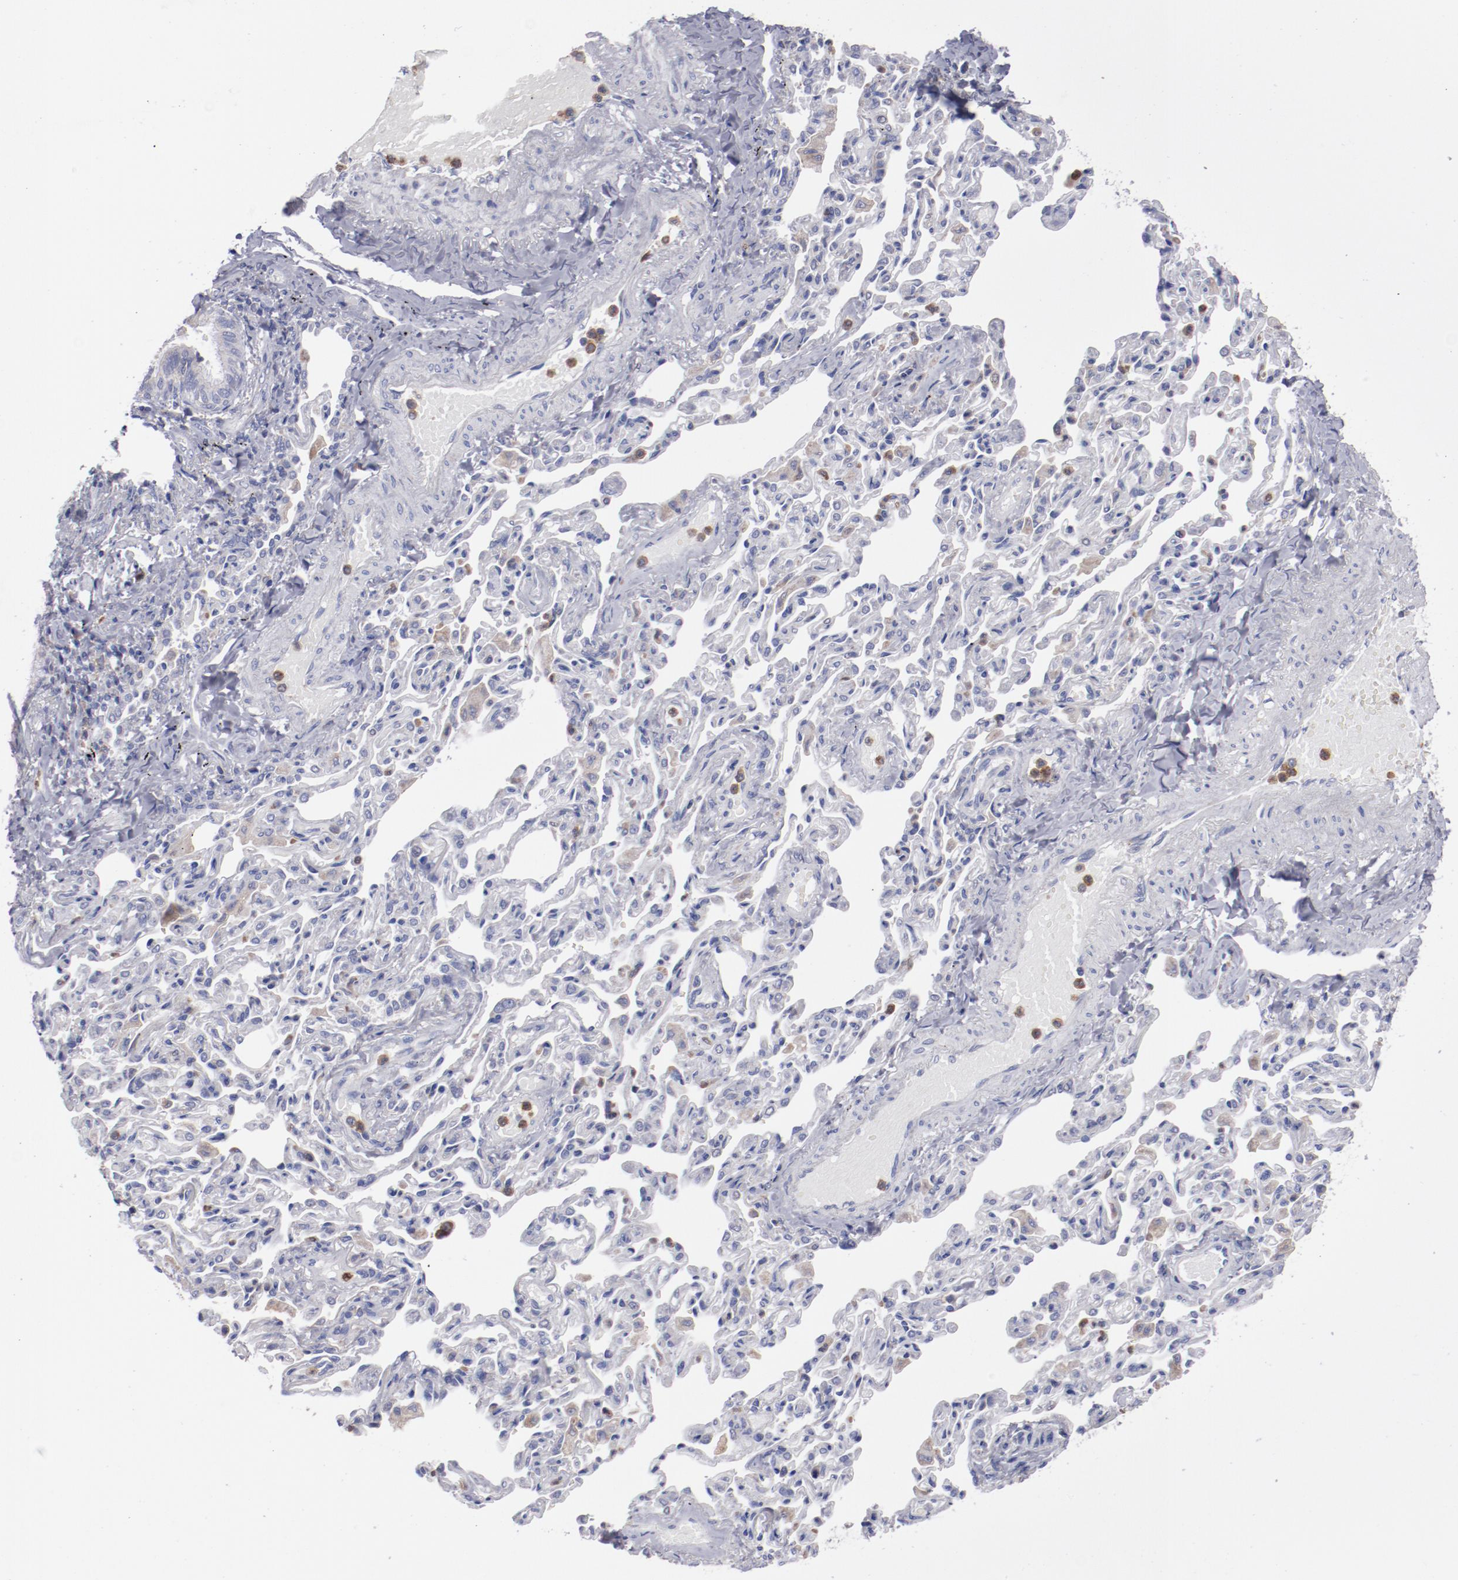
{"staining": {"intensity": "weak", "quantity": ">75%", "location": "cytoplasmic/membranous"}, "tissue": "bronchus", "cell_type": "Respiratory epithelial cells", "image_type": "normal", "snomed": [{"axis": "morphology", "description": "Normal tissue, NOS"}, {"axis": "topography", "description": "Lung"}], "caption": "Weak cytoplasmic/membranous positivity for a protein is seen in approximately >75% of respiratory epithelial cells of unremarkable bronchus using IHC.", "gene": "FGR", "patient": {"sex": "male", "age": 64}}